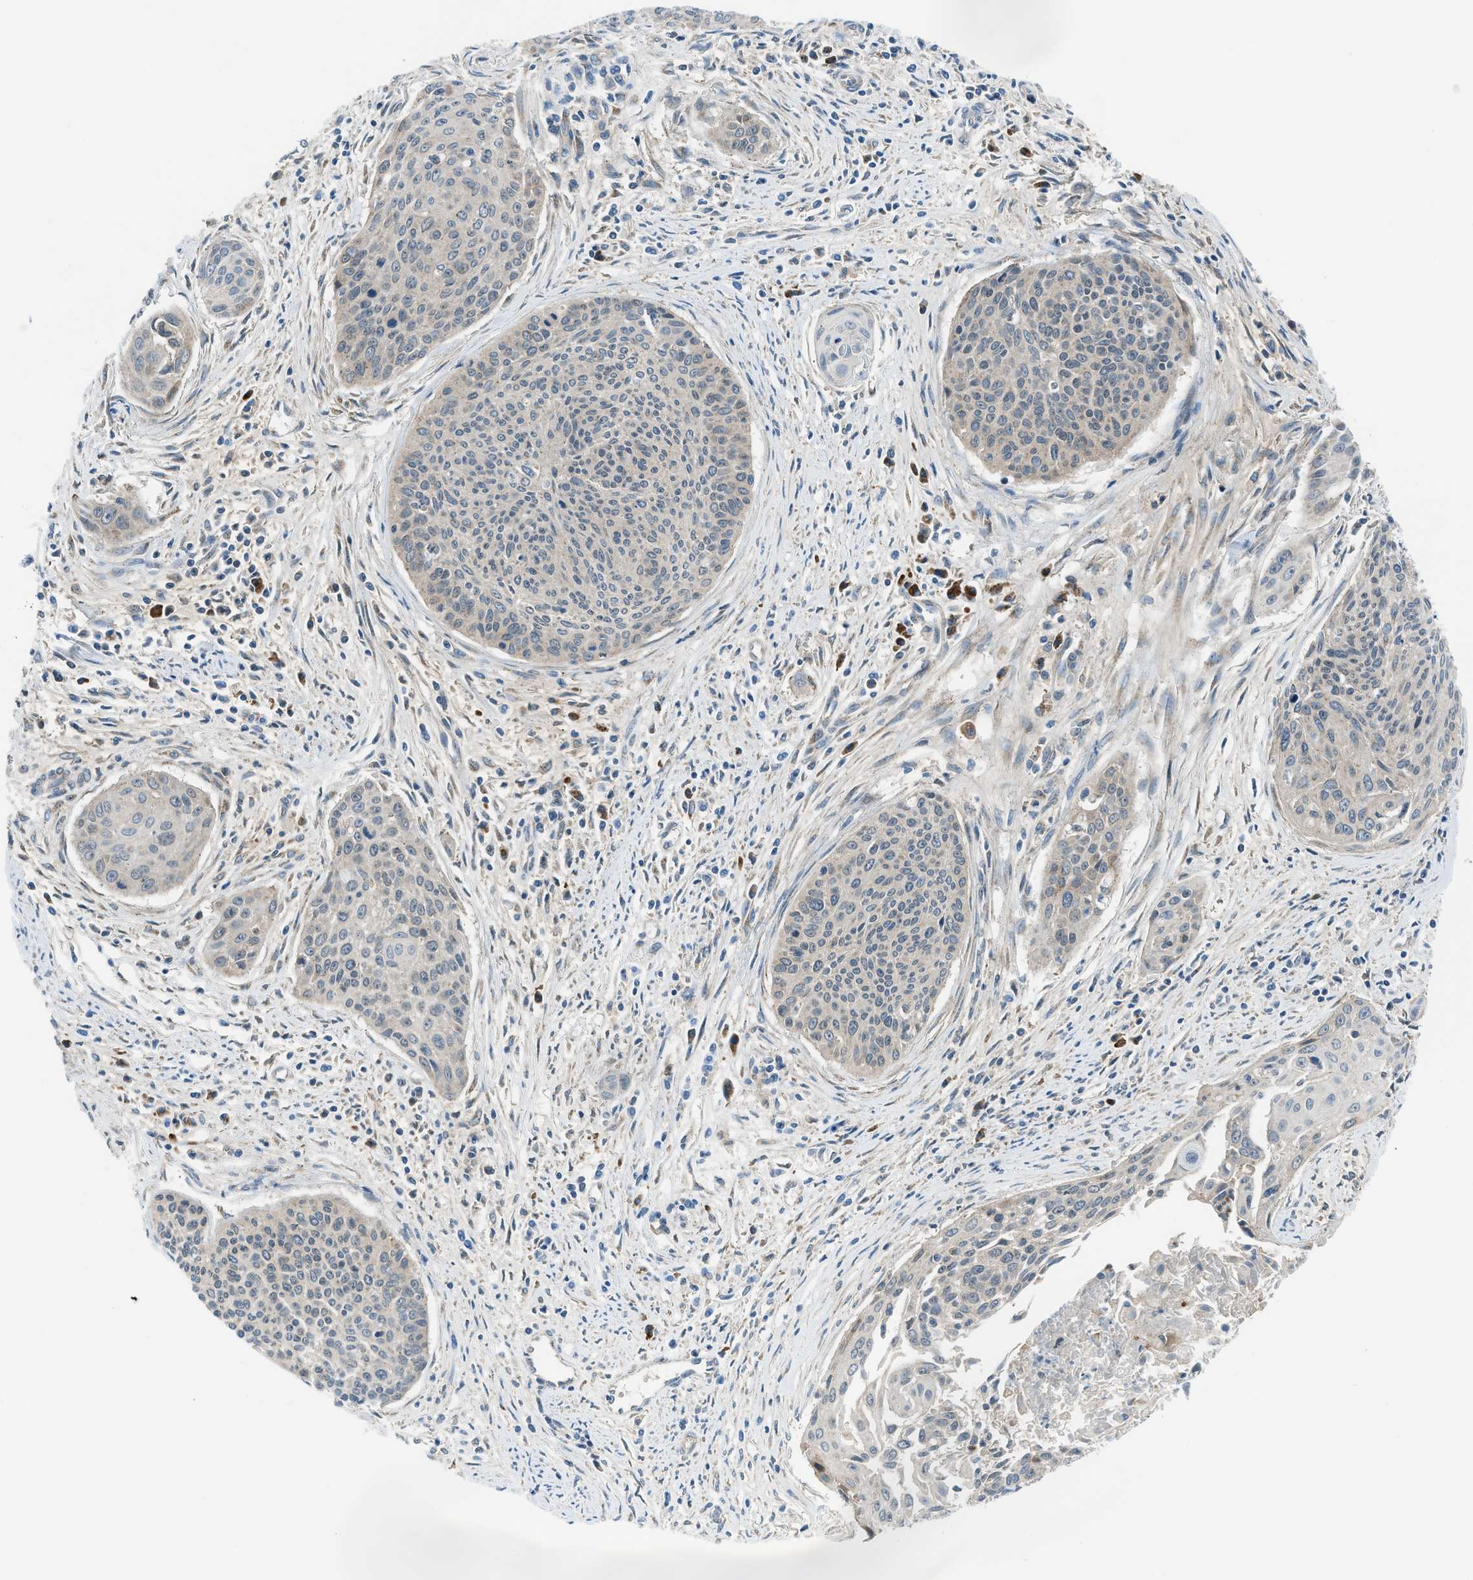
{"staining": {"intensity": "weak", "quantity": ">75%", "location": "cytoplasmic/membranous"}, "tissue": "cervical cancer", "cell_type": "Tumor cells", "image_type": "cancer", "snomed": [{"axis": "morphology", "description": "Squamous cell carcinoma, NOS"}, {"axis": "topography", "description": "Cervix"}], "caption": "High-magnification brightfield microscopy of cervical squamous cell carcinoma stained with DAB (brown) and counterstained with hematoxylin (blue). tumor cells exhibit weak cytoplasmic/membranous positivity is identified in approximately>75% of cells.", "gene": "EDARADD", "patient": {"sex": "female", "age": 55}}